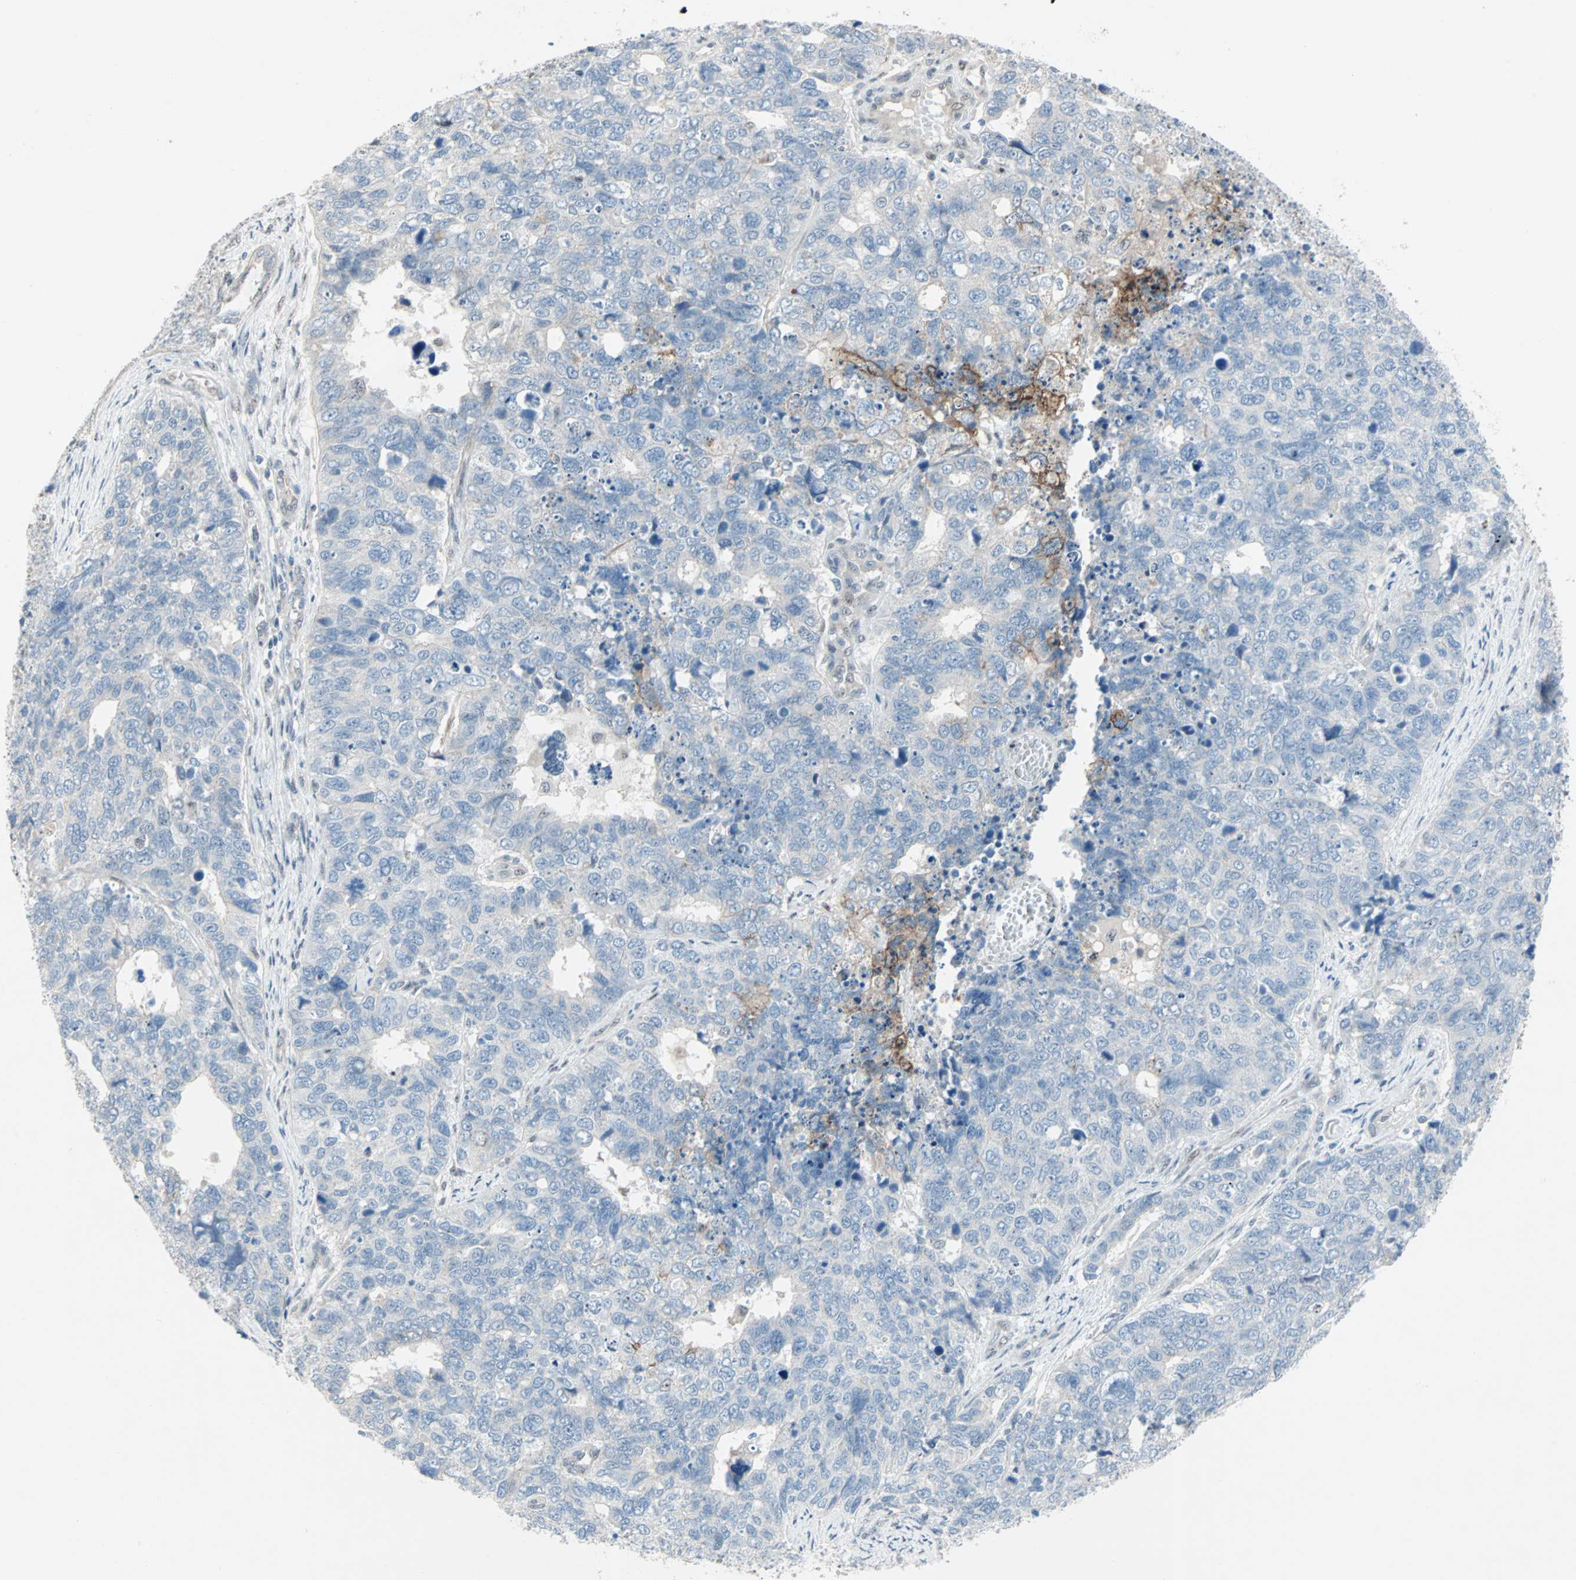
{"staining": {"intensity": "moderate", "quantity": "<25%", "location": "cytoplasmic/membranous"}, "tissue": "cervical cancer", "cell_type": "Tumor cells", "image_type": "cancer", "snomed": [{"axis": "morphology", "description": "Squamous cell carcinoma, NOS"}, {"axis": "topography", "description": "Cervix"}], "caption": "Cervical cancer tissue reveals moderate cytoplasmic/membranous positivity in about <25% of tumor cells, visualized by immunohistochemistry.", "gene": "CAND2", "patient": {"sex": "female", "age": 63}}